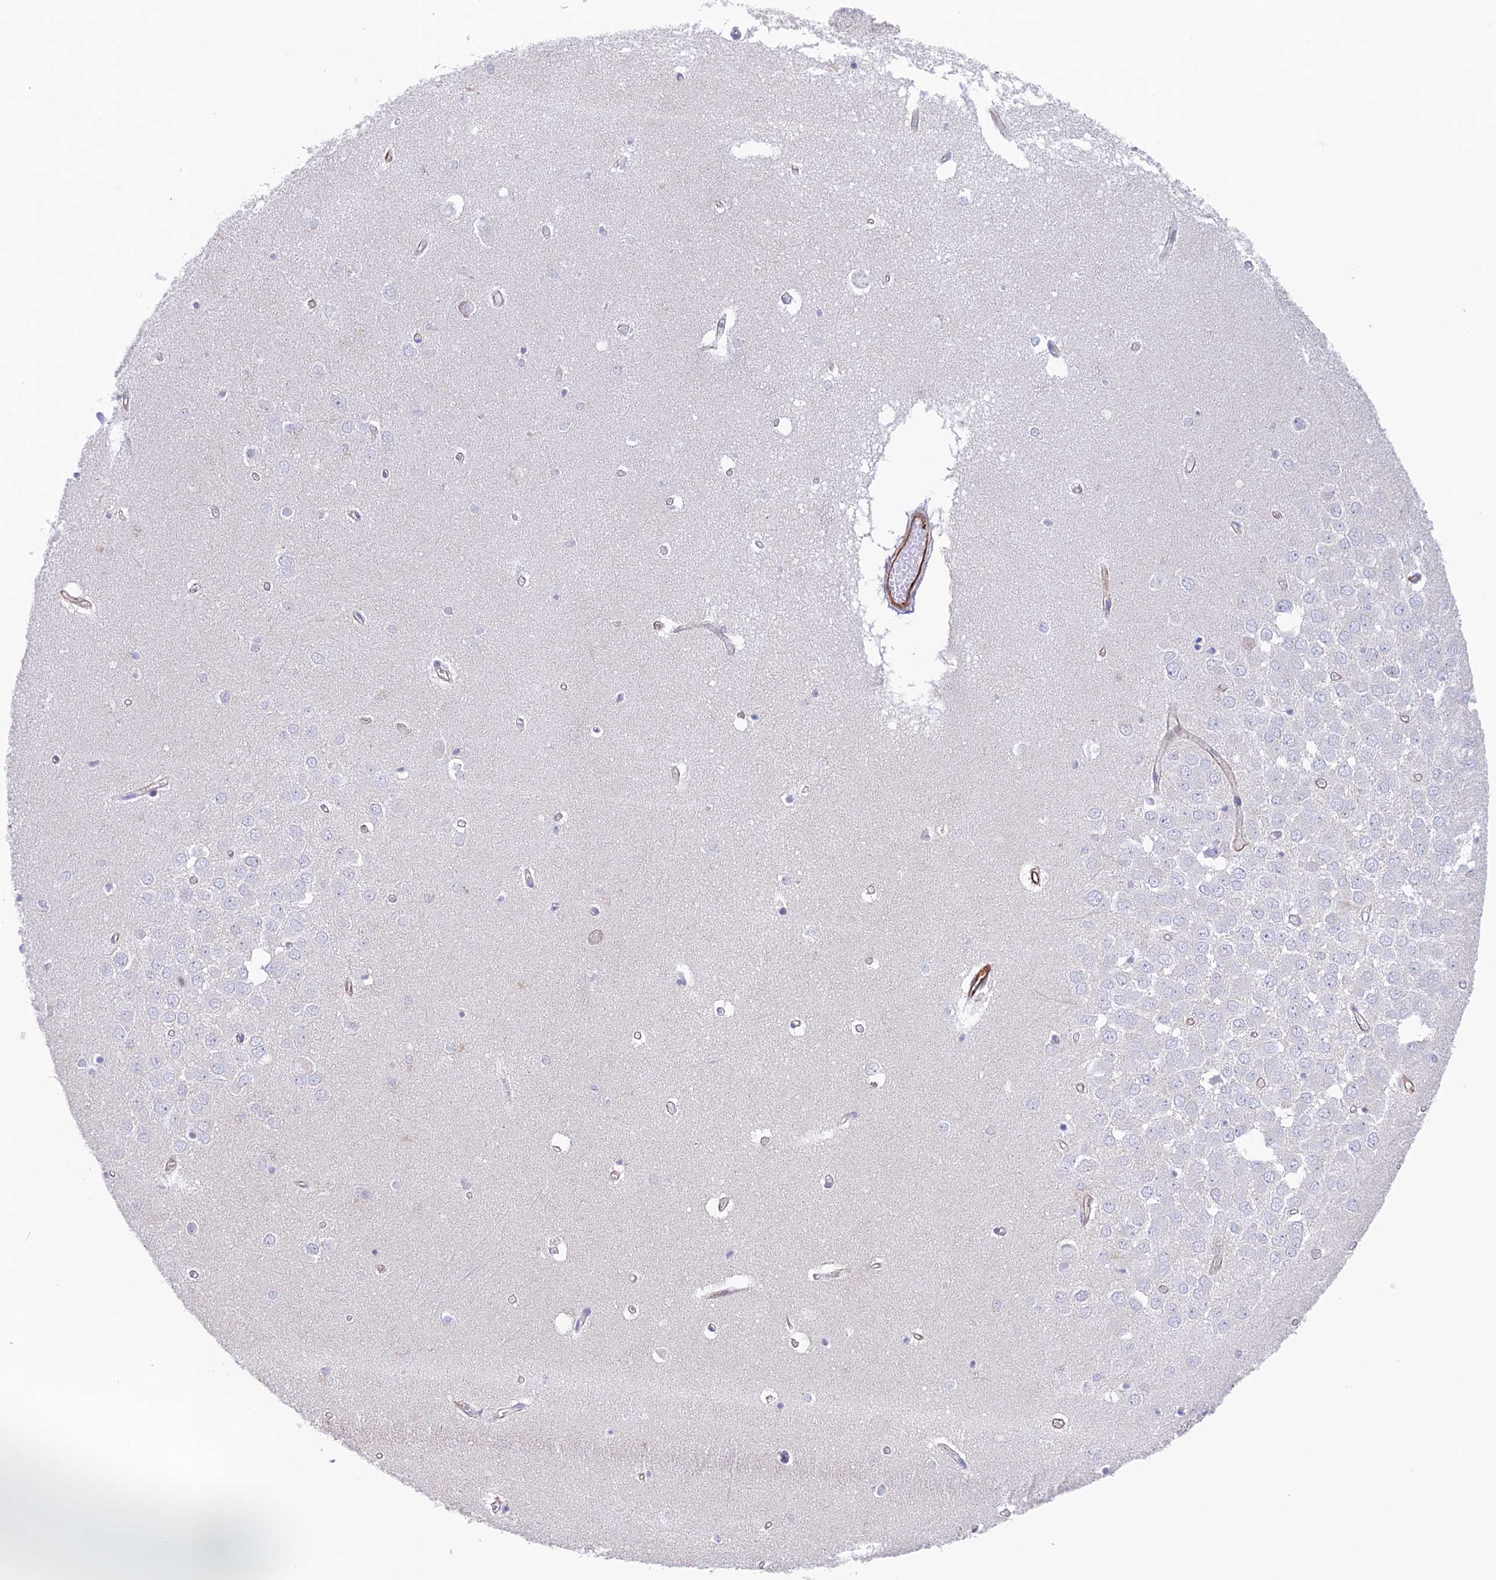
{"staining": {"intensity": "negative", "quantity": "none", "location": "none"}, "tissue": "hippocampus", "cell_type": "Glial cells", "image_type": "normal", "snomed": [{"axis": "morphology", "description": "Normal tissue, NOS"}, {"axis": "topography", "description": "Hippocampus"}], "caption": "Protein analysis of normal hippocampus displays no significant staining in glial cells.", "gene": "ZNF652", "patient": {"sex": "male", "age": 70}}